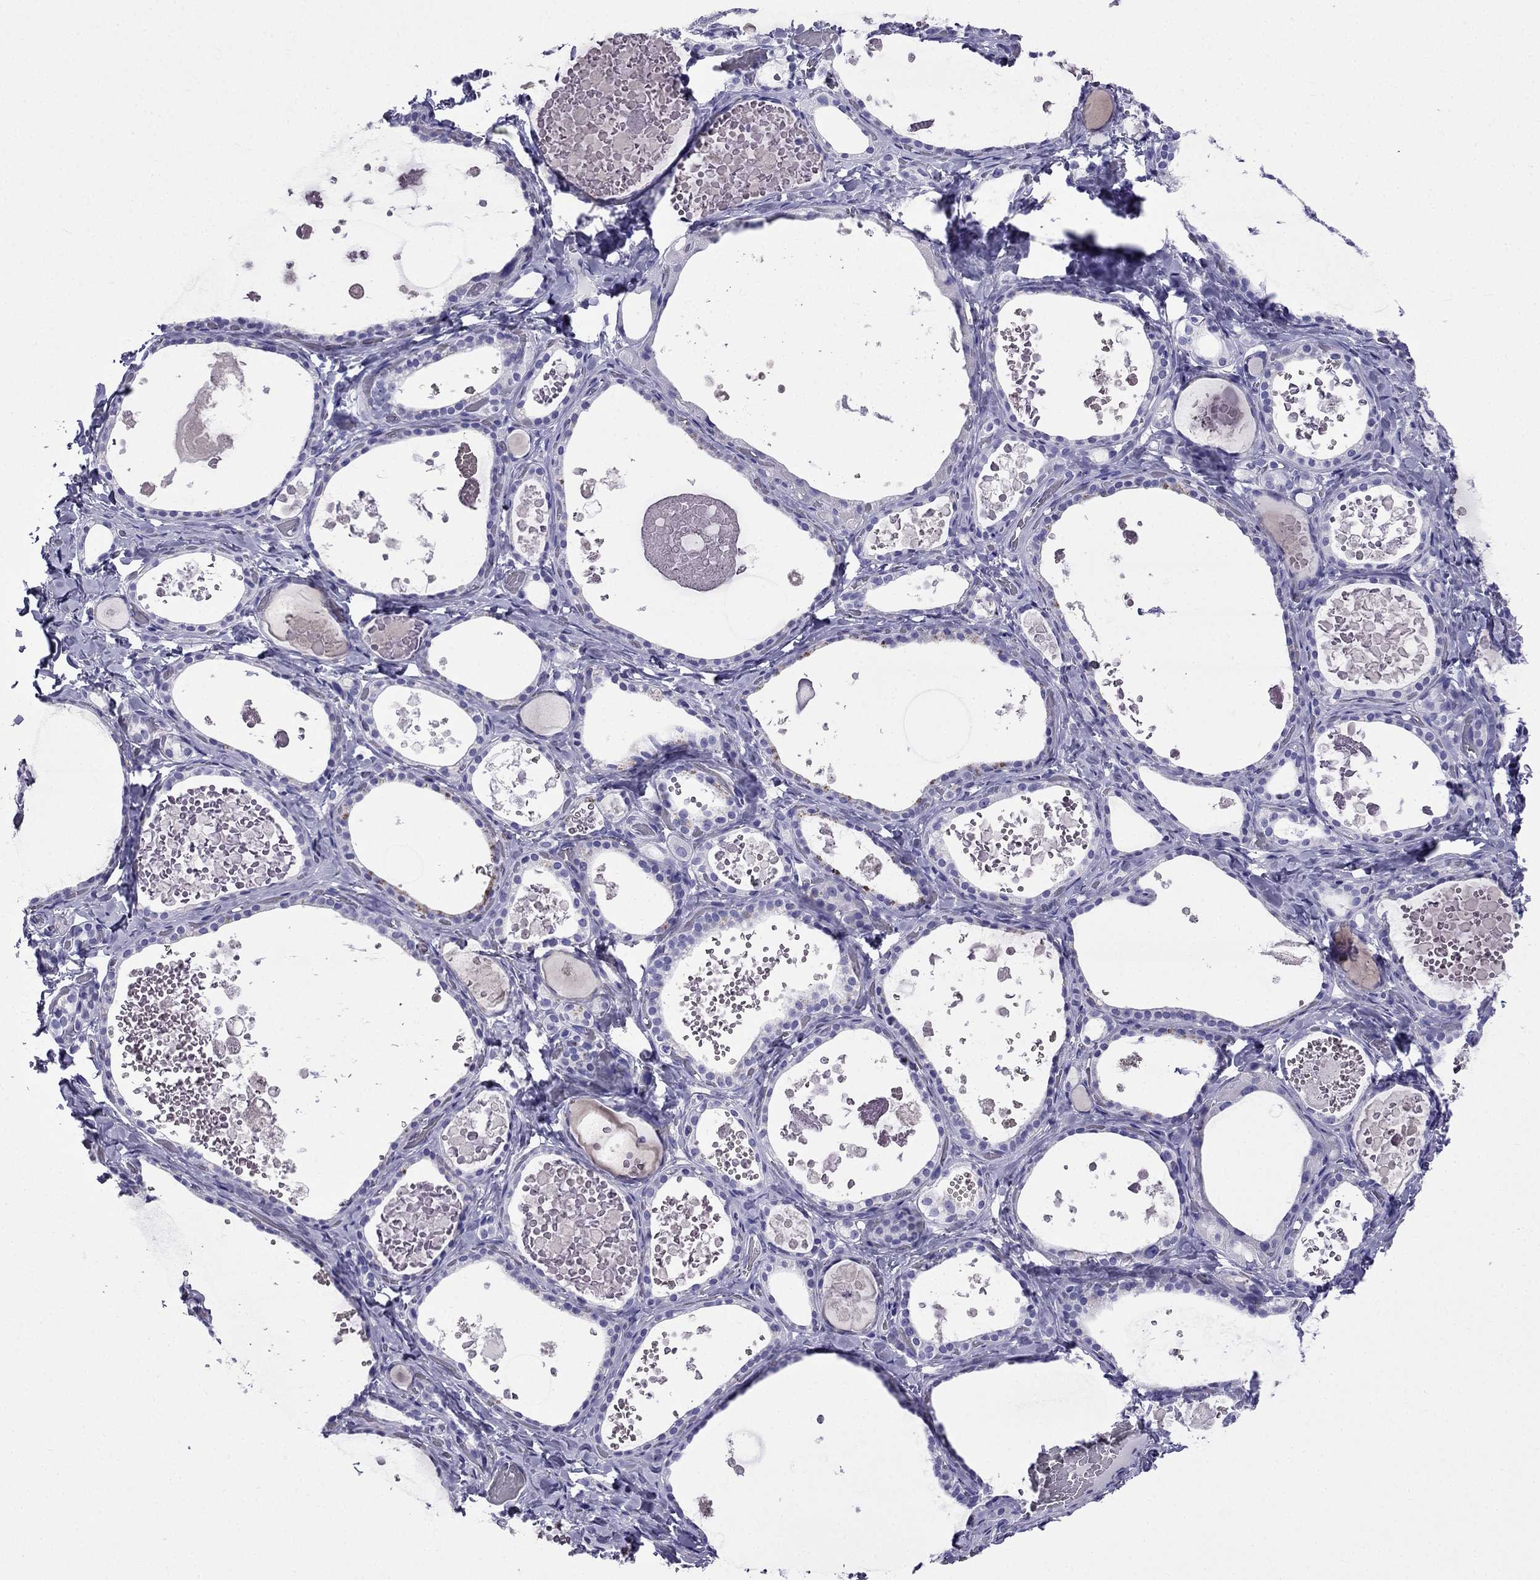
{"staining": {"intensity": "negative", "quantity": "none", "location": "none"}, "tissue": "thyroid gland", "cell_type": "Glandular cells", "image_type": "normal", "snomed": [{"axis": "morphology", "description": "Normal tissue, NOS"}, {"axis": "topography", "description": "Thyroid gland"}], "caption": "Immunohistochemistry (IHC) photomicrograph of benign human thyroid gland stained for a protein (brown), which displays no staining in glandular cells.", "gene": "ARR3", "patient": {"sex": "female", "age": 56}}